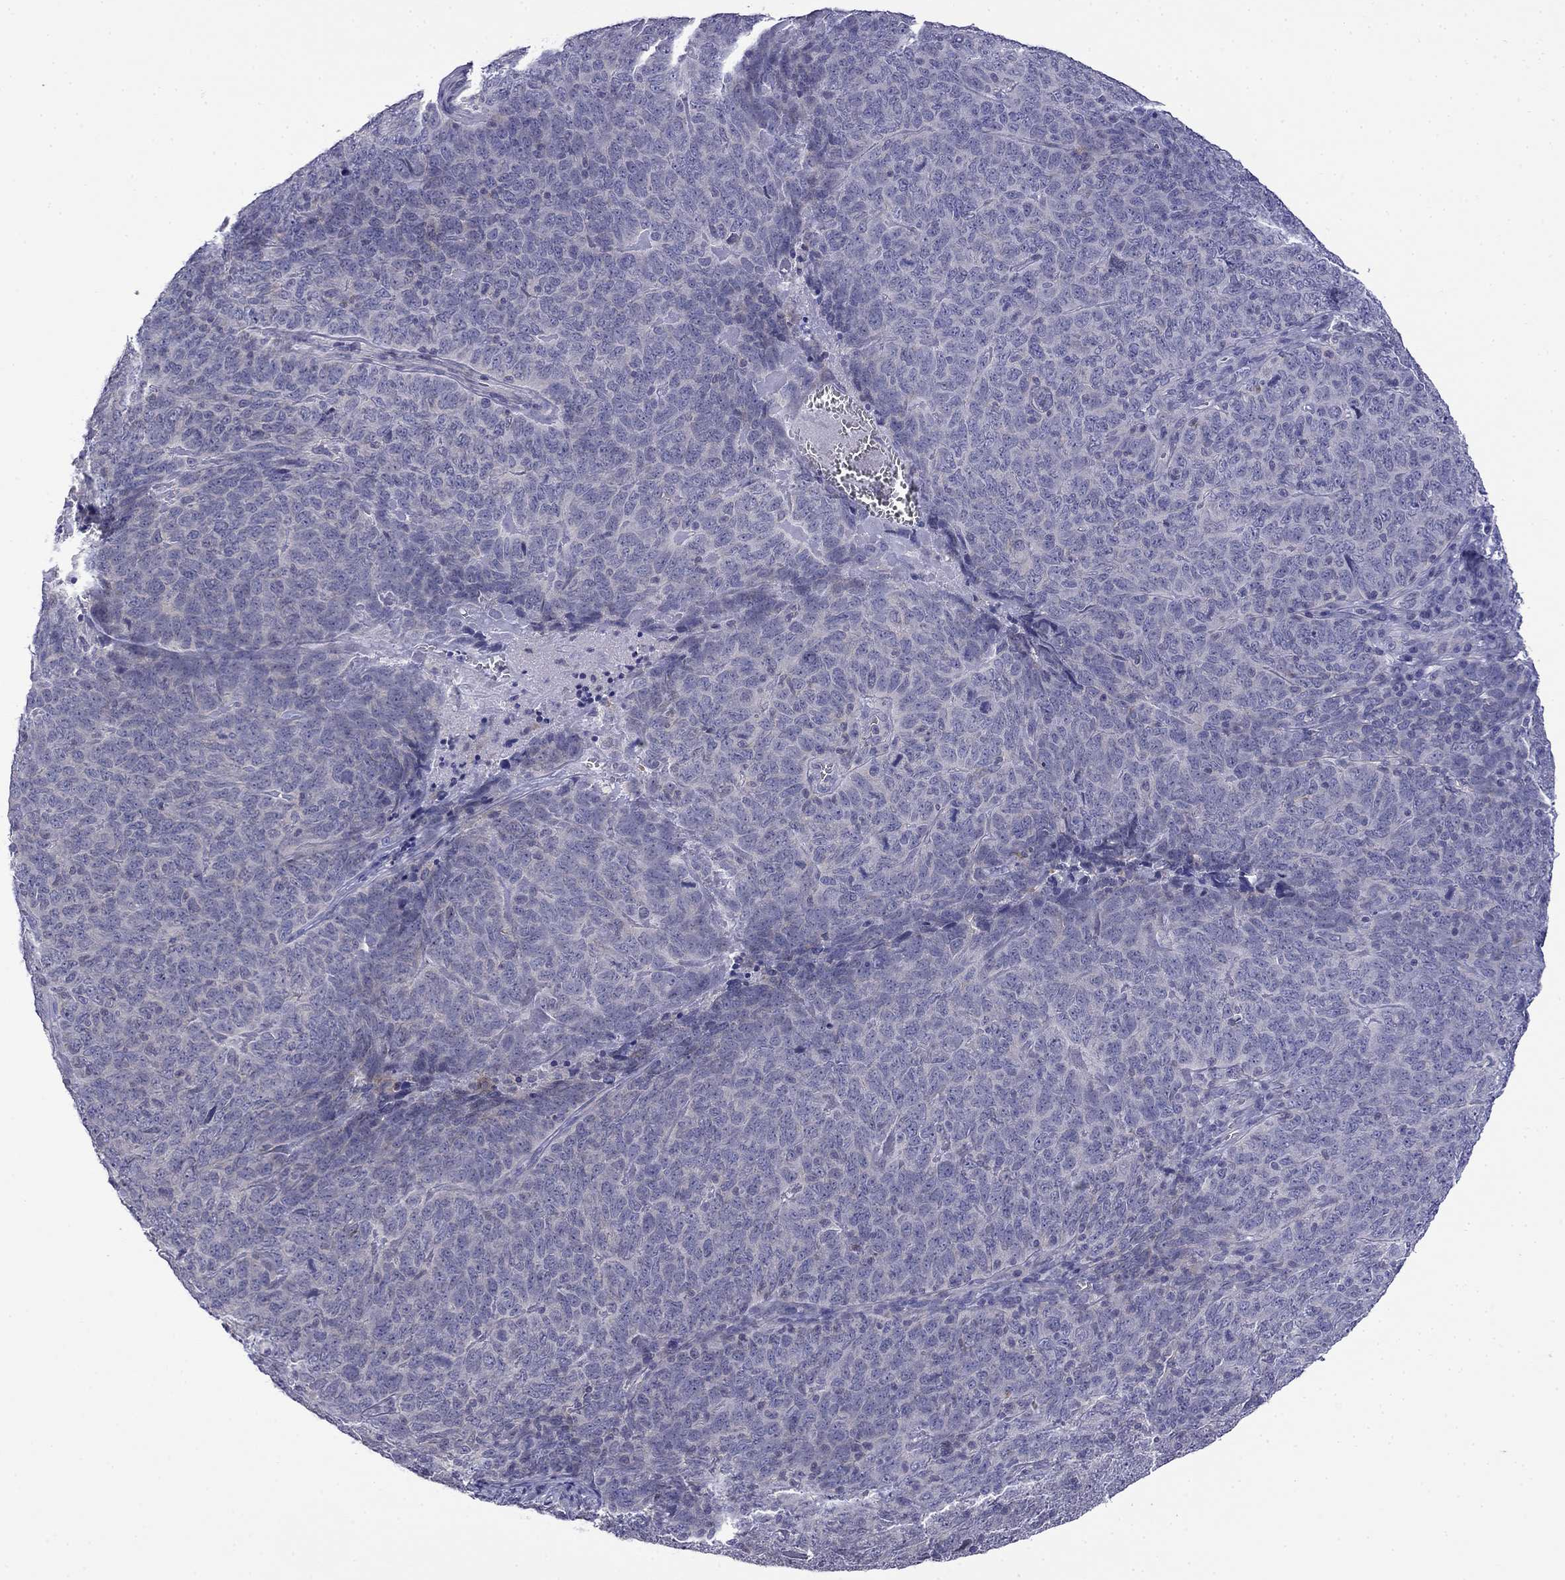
{"staining": {"intensity": "negative", "quantity": "none", "location": "none"}, "tissue": "skin cancer", "cell_type": "Tumor cells", "image_type": "cancer", "snomed": [{"axis": "morphology", "description": "Squamous cell carcinoma, NOS"}, {"axis": "topography", "description": "Skin"}, {"axis": "topography", "description": "Anal"}], "caption": "Tumor cells are negative for brown protein staining in skin cancer.", "gene": "PRR18", "patient": {"sex": "female", "age": 51}}